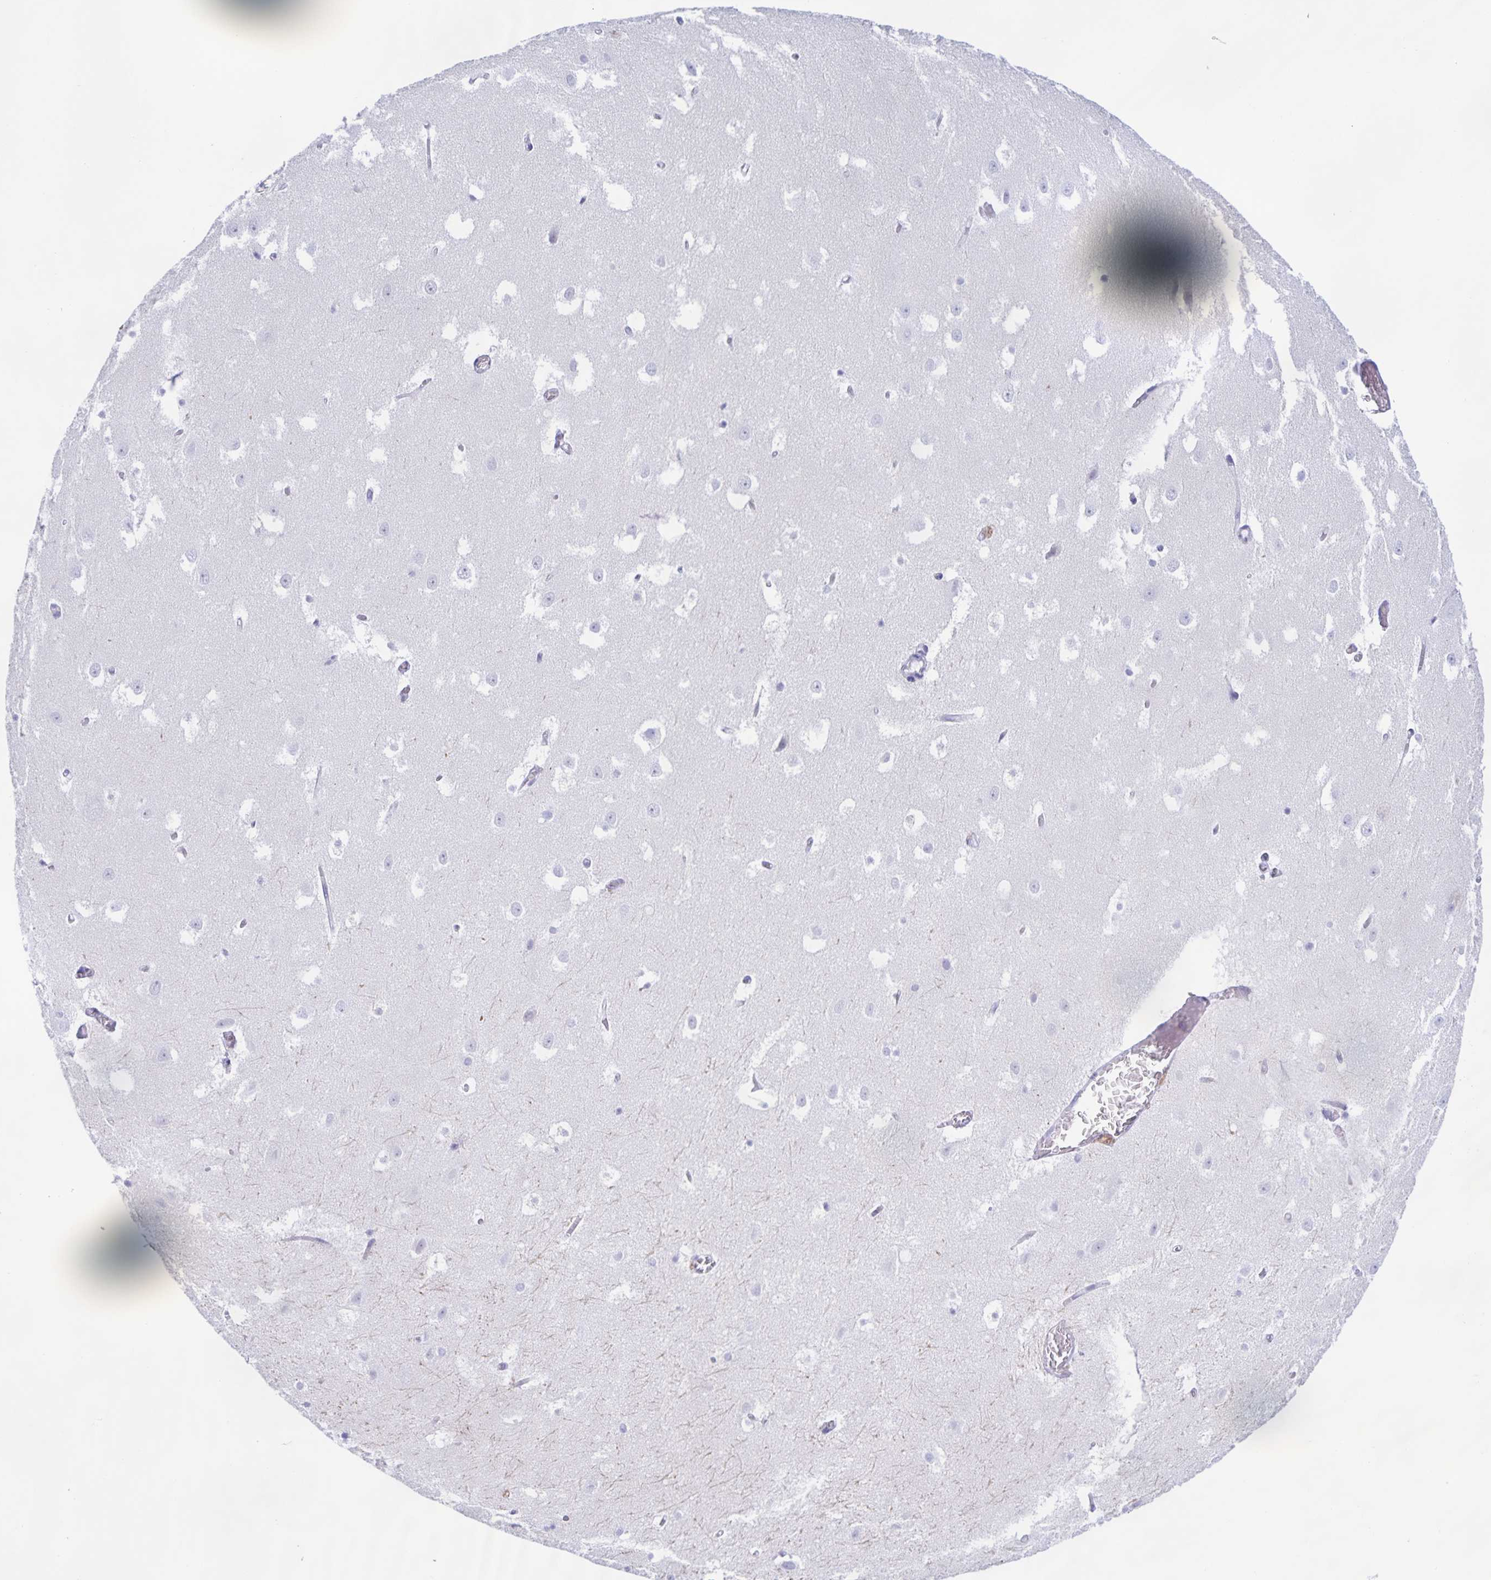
{"staining": {"intensity": "negative", "quantity": "none", "location": "none"}, "tissue": "hippocampus", "cell_type": "Glial cells", "image_type": "normal", "snomed": [{"axis": "morphology", "description": "Normal tissue, NOS"}, {"axis": "topography", "description": "Hippocampus"}], "caption": "A micrograph of hippocampus stained for a protein displays no brown staining in glial cells. Nuclei are stained in blue.", "gene": "CATSPER4", "patient": {"sex": "female", "age": 52}}